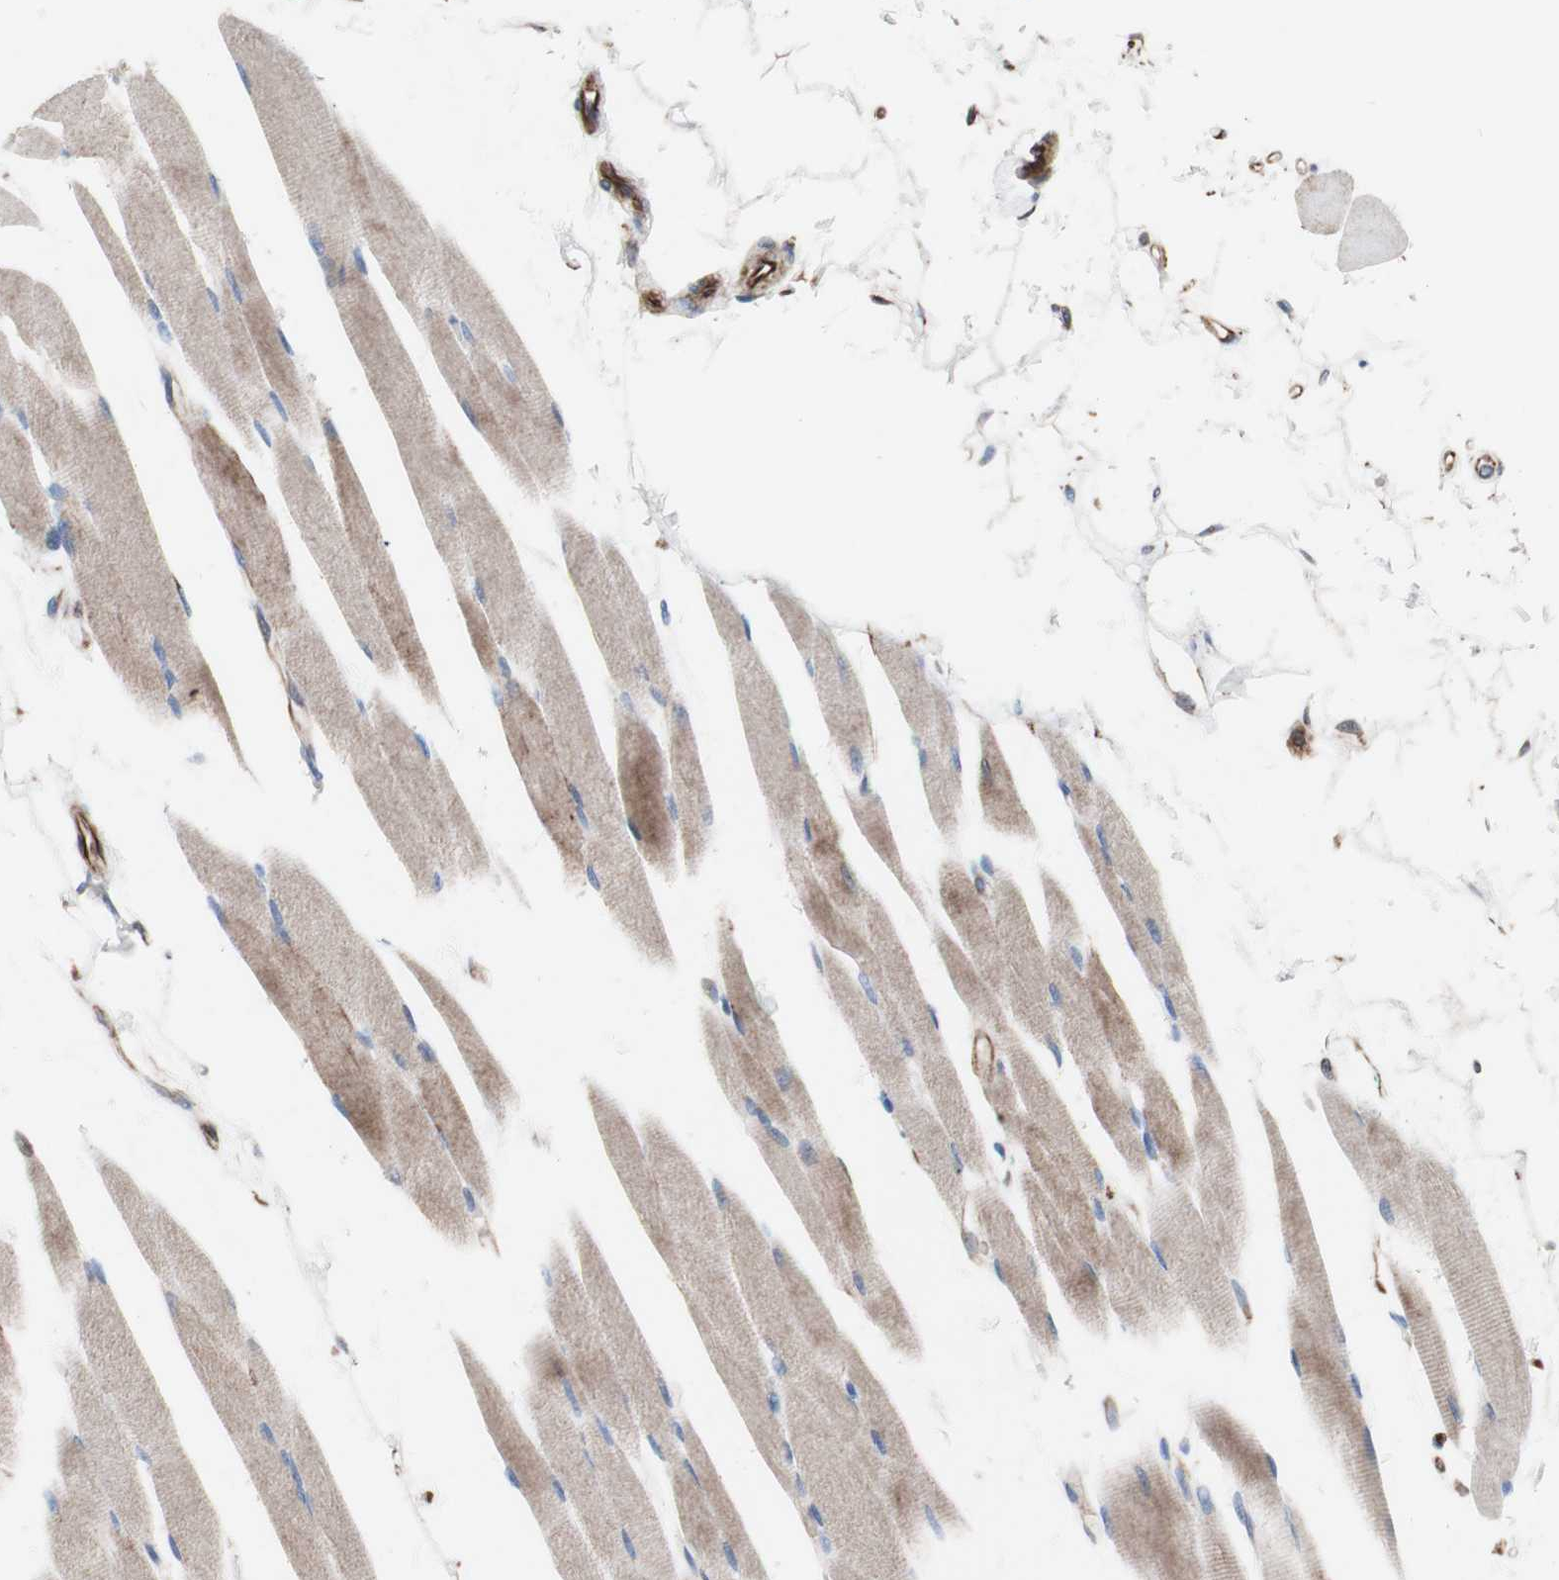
{"staining": {"intensity": "weak", "quantity": "25%-75%", "location": "cytoplasmic/membranous"}, "tissue": "skeletal muscle", "cell_type": "Myocytes", "image_type": "normal", "snomed": [{"axis": "morphology", "description": "Normal tissue, NOS"}, {"axis": "topography", "description": "Skeletal muscle"}, {"axis": "topography", "description": "Oral tissue"}, {"axis": "topography", "description": "Peripheral nerve tissue"}], "caption": "Benign skeletal muscle shows weak cytoplasmic/membranous expression in approximately 25%-75% of myocytes, visualized by immunohistochemistry. The protein is stained brown, and the nuclei are stained in blue (DAB (3,3'-diaminobenzidine) IHC with brightfield microscopy, high magnification).", "gene": "AGPAT5", "patient": {"sex": "female", "age": 84}}